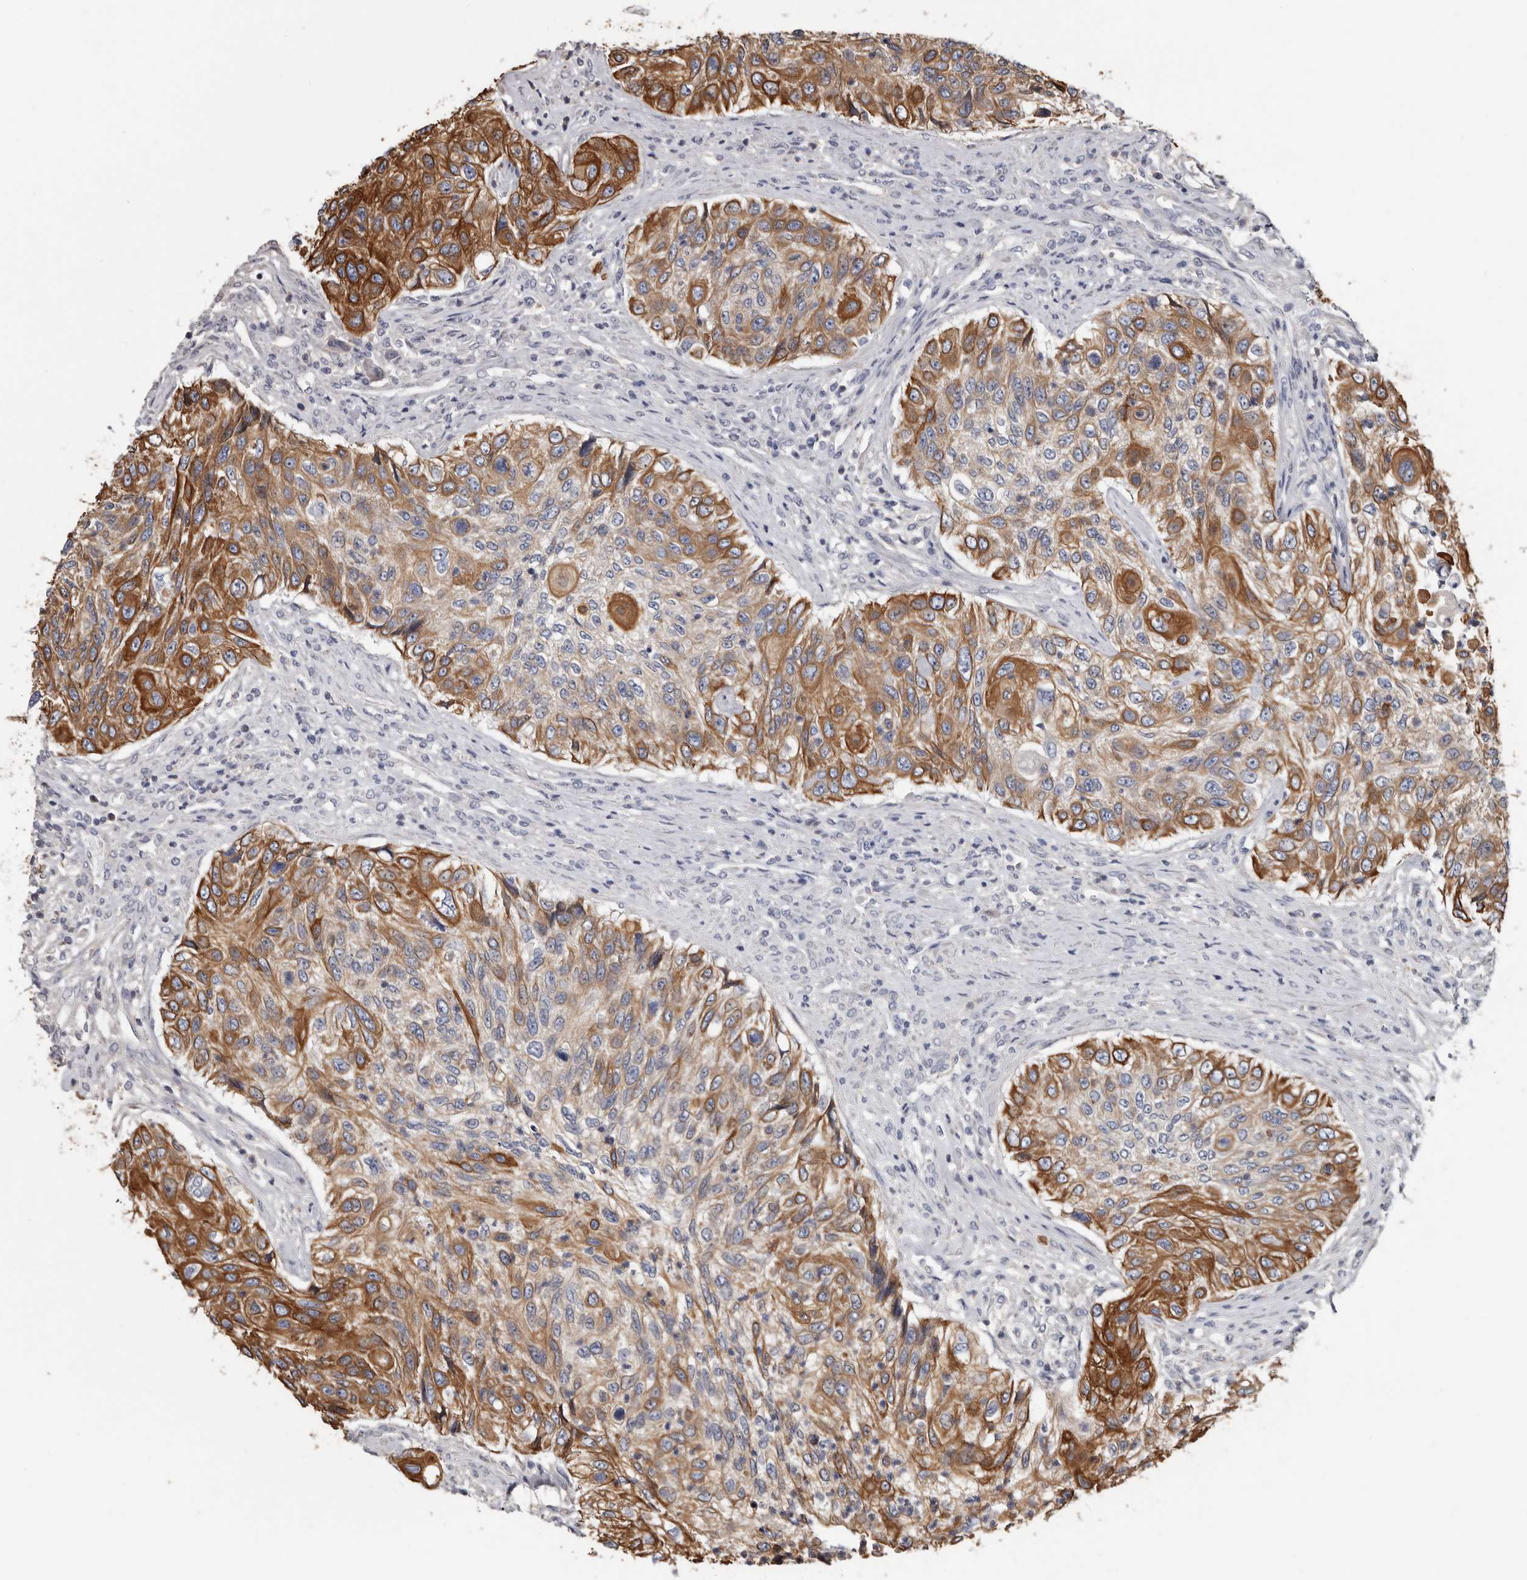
{"staining": {"intensity": "moderate", "quantity": ">75%", "location": "cytoplasmic/membranous"}, "tissue": "urothelial cancer", "cell_type": "Tumor cells", "image_type": "cancer", "snomed": [{"axis": "morphology", "description": "Urothelial carcinoma, High grade"}, {"axis": "topography", "description": "Urinary bladder"}], "caption": "Moderate cytoplasmic/membranous protein staining is identified in approximately >75% of tumor cells in urothelial cancer.", "gene": "MRPL18", "patient": {"sex": "female", "age": 60}}